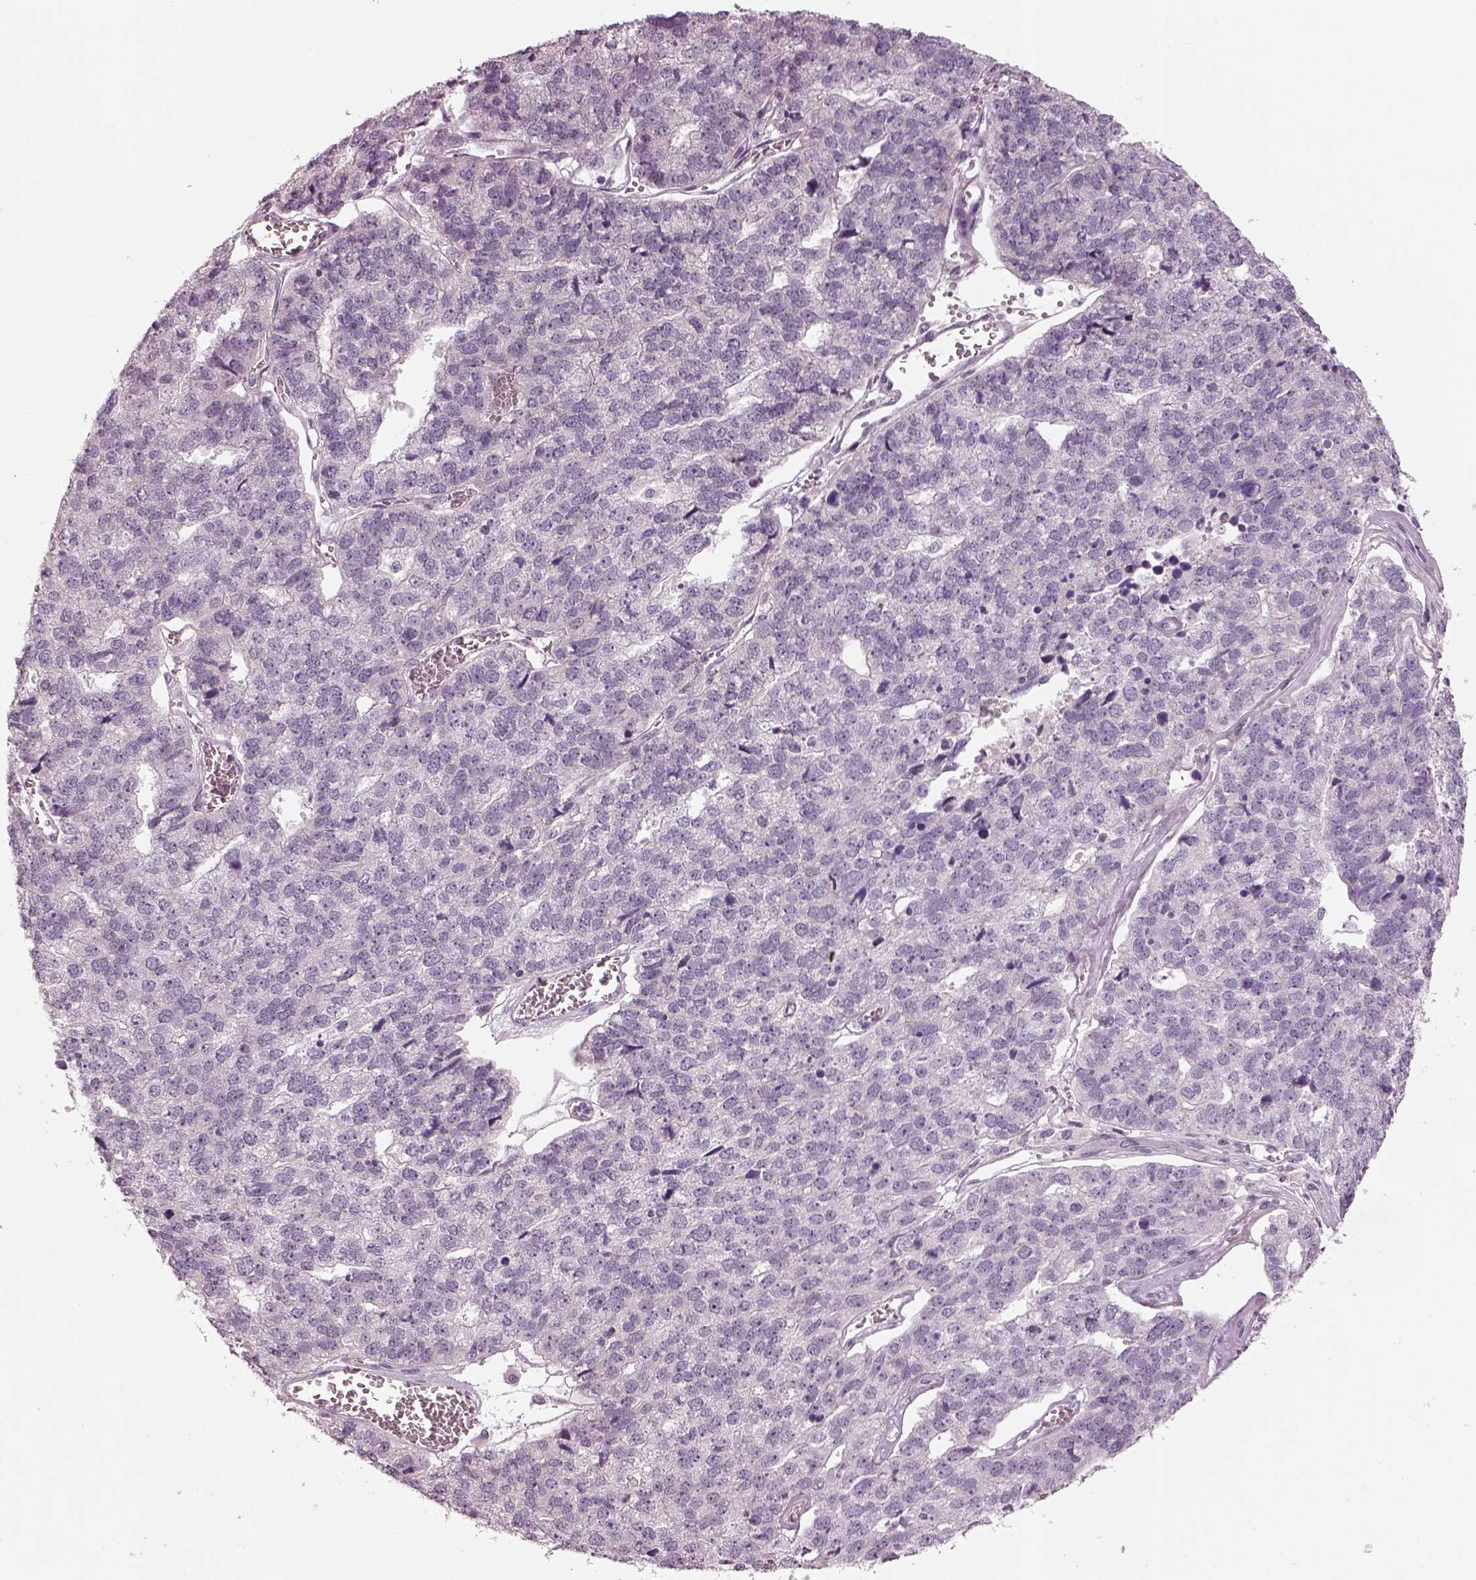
{"staining": {"intensity": "negative", "quantity": "none", "location": "none"}, "tissue": "stomach cancer", "cell_type": "Tumor cells", "image_type": "cancer", "snomed": [{"axis": "morphology", "description": "Adenocarcinoma, NOS"}, {"axis": "topography", "description": "Stomach"}], "caption": "This is an IHC image of human stomach cancer. There is no positivity in tumor cells.", "gene": "SPATA6L", "patient": {"sex": "male", "age": 69}}